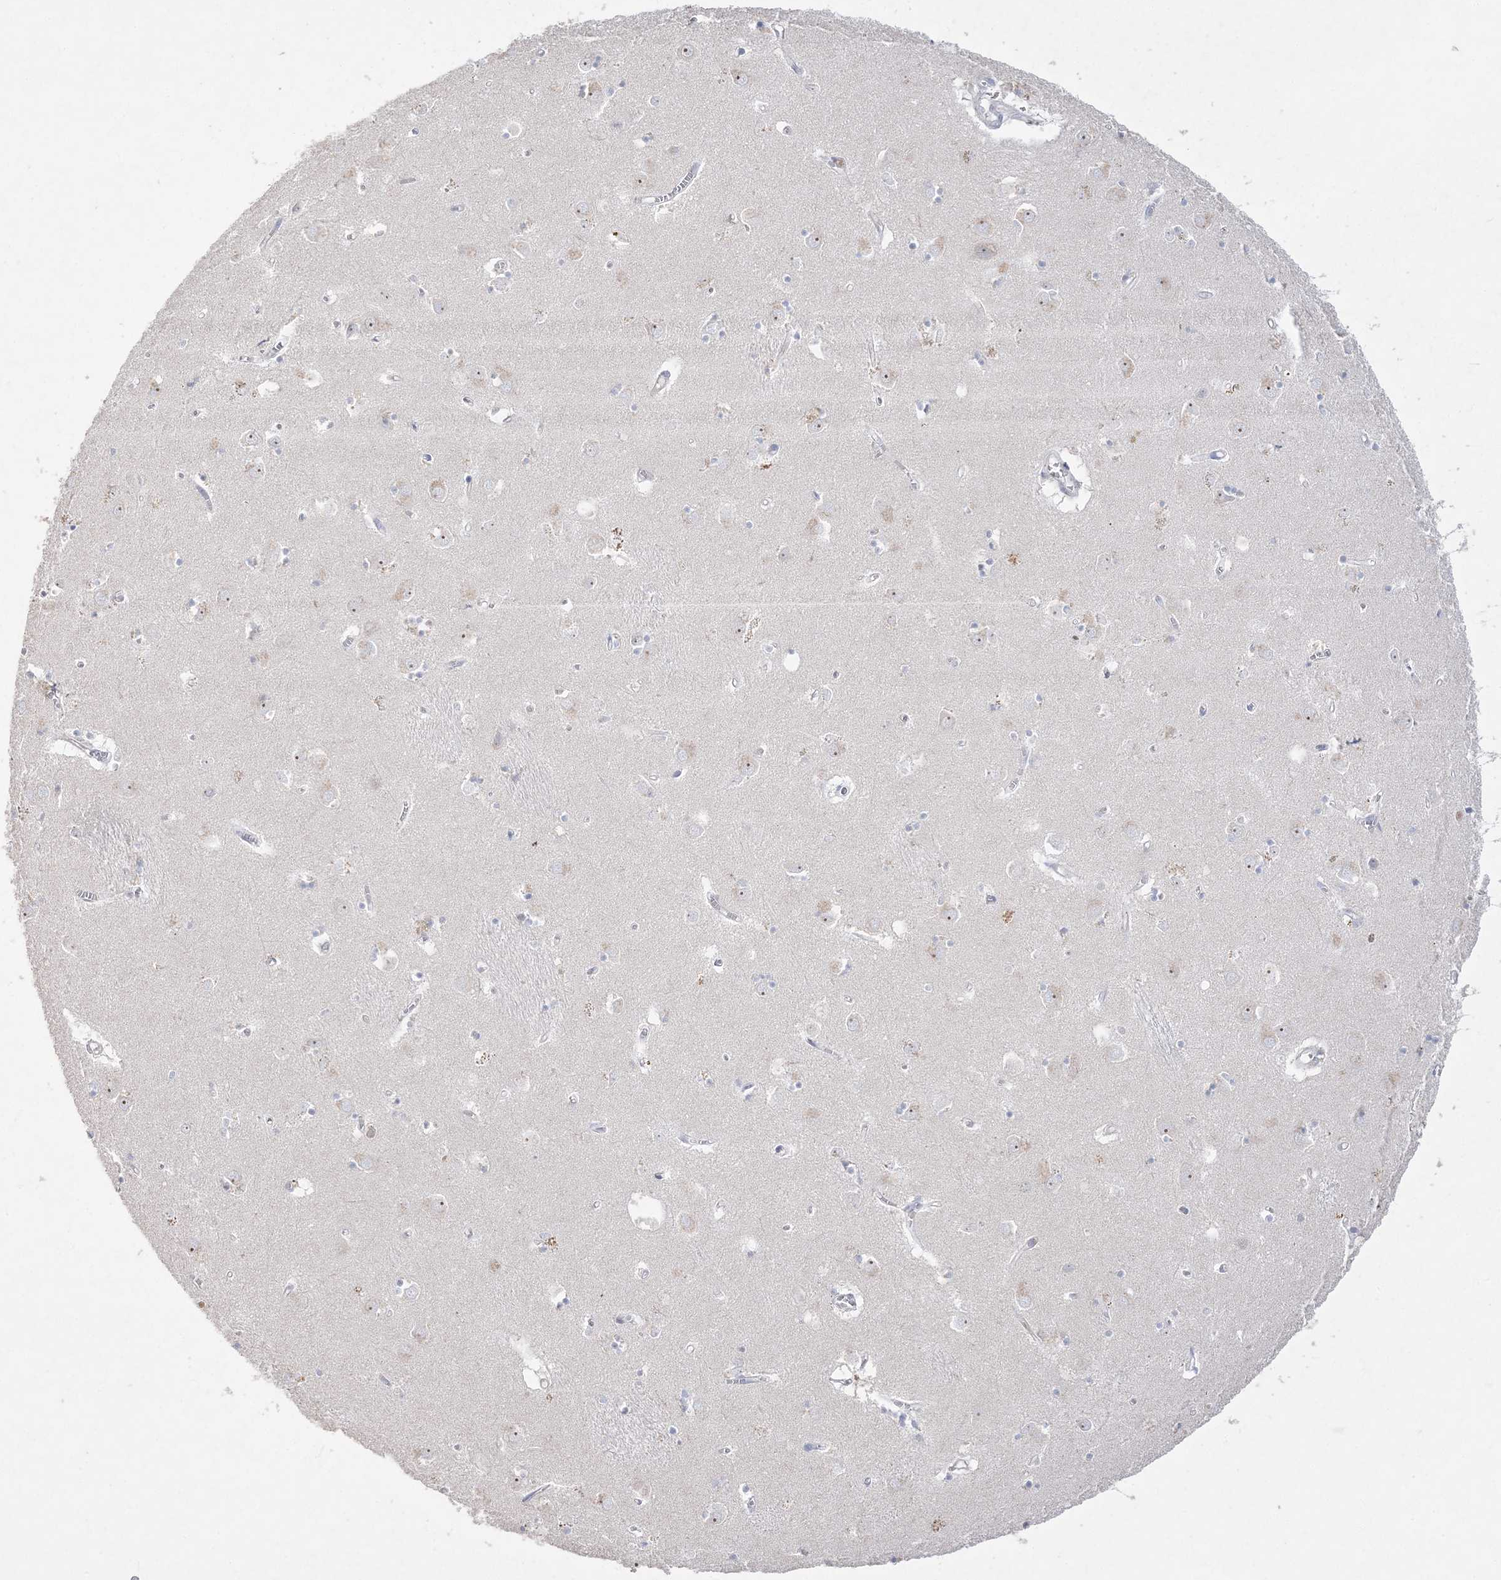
{"staining": {"intensity": "negative", "quantity": "none", "location": "none"}, "tissue": "caudate", "cell_type": "Glial cells", "image_type": "normal", "snomed": [{"axis": "morphology", "description": "Normal tissue, NOS"}, {"axis": "topography", "description": "Lateral ventricle wall"}], "caption": "This is a histopathology image of immunohistochemistry (IHC) staining of benign caudate, which shows no expression in glial cells.", "gene": "NOP16", "patient": {"sex": "male", "age": 70}}